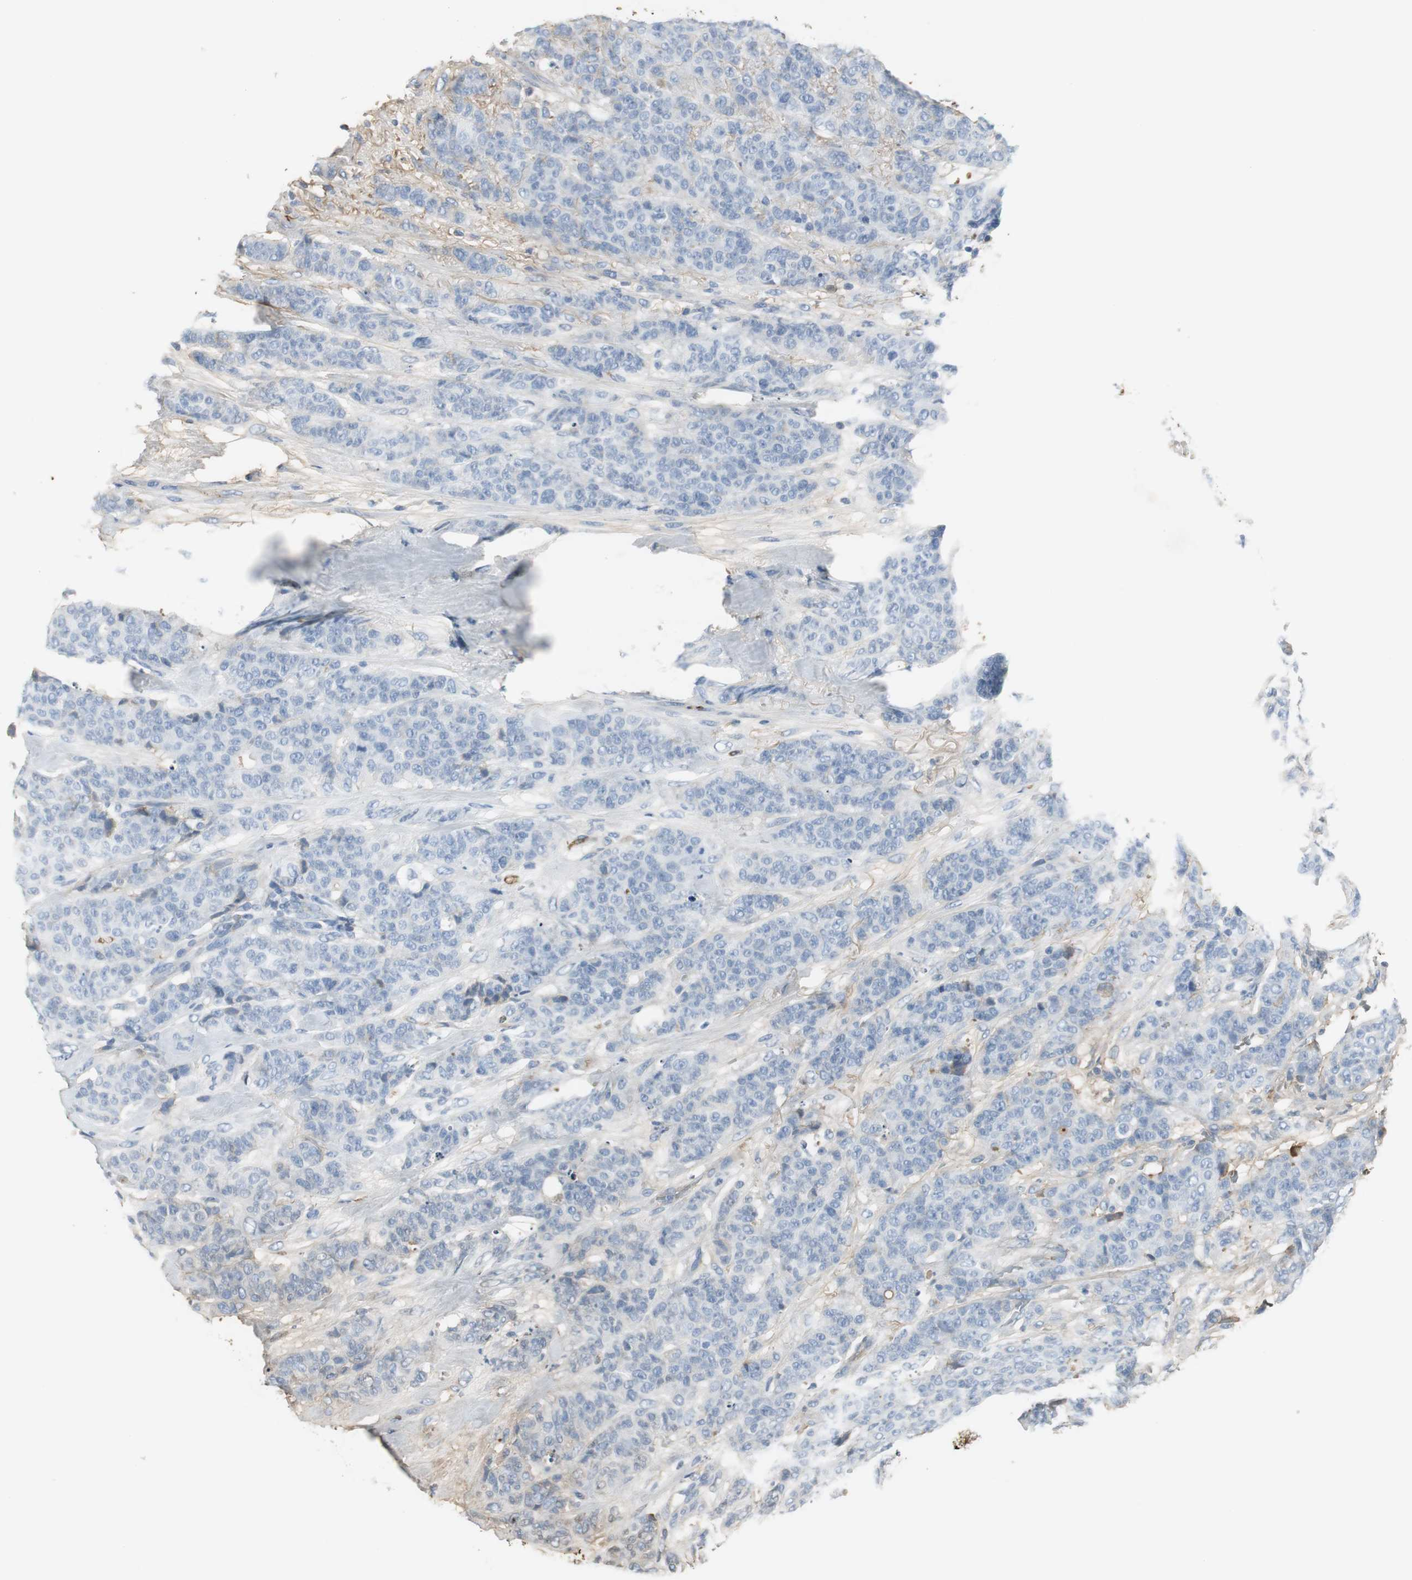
{"staining": {"intensity": "negative", "quantity": "none", "location": "none"}, "tissue": "breast cancer", "cell_type": "Tumor cells", "image_type": "cancer", "snomed": [{"axis": "morphology", "description": "Duct carcinoma"}, {"axis": "topography", "description": "Breast"}], "caption": "Protein analysis of breast cancer displays no significant staining in tumor cells.", "gene": "IGHA1", "patient": {"sex": "female", "age": 40}}